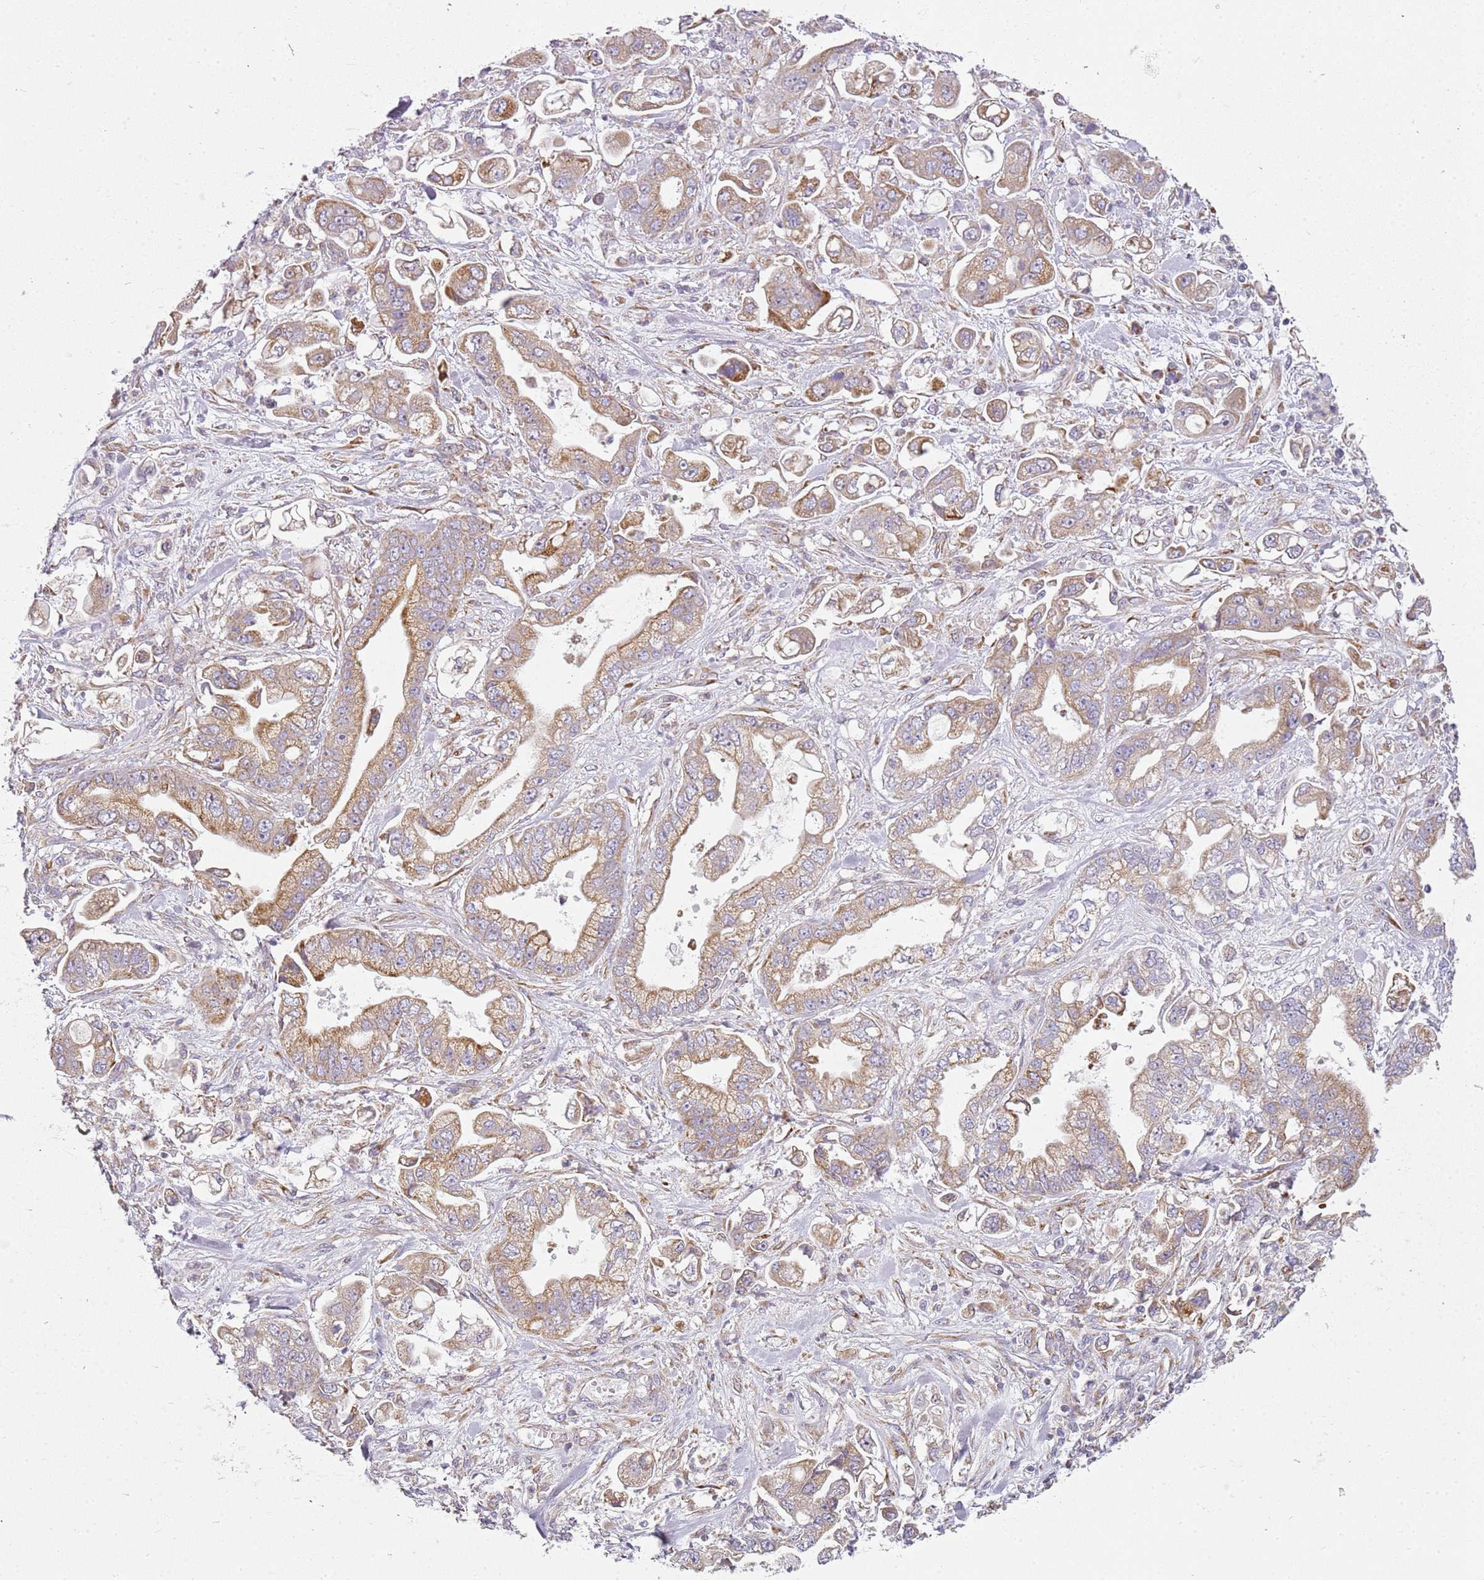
{"staining": {"intensity": "weak", "quantity": "25%-75%", "location": "cytoplasmic/membranous"}, "tissue": "stomach cancer", "cell_type": "Tumor cells", "image_type": "cancer", "snomed": [{"axis": "morphology", "description": "Adenocarcinoma, NOS"}, {"axis": "topography", "description": "Stomach"}], "caption": "There is low levels of weak cytoplasmic/membranous staining in tumor cells of adenocarcinoma (stomach), as demonstrated by immunohistochemical staining (brown color).", "gene": "TMEM200C", "patient": {"sex": "male", "age": 62}}